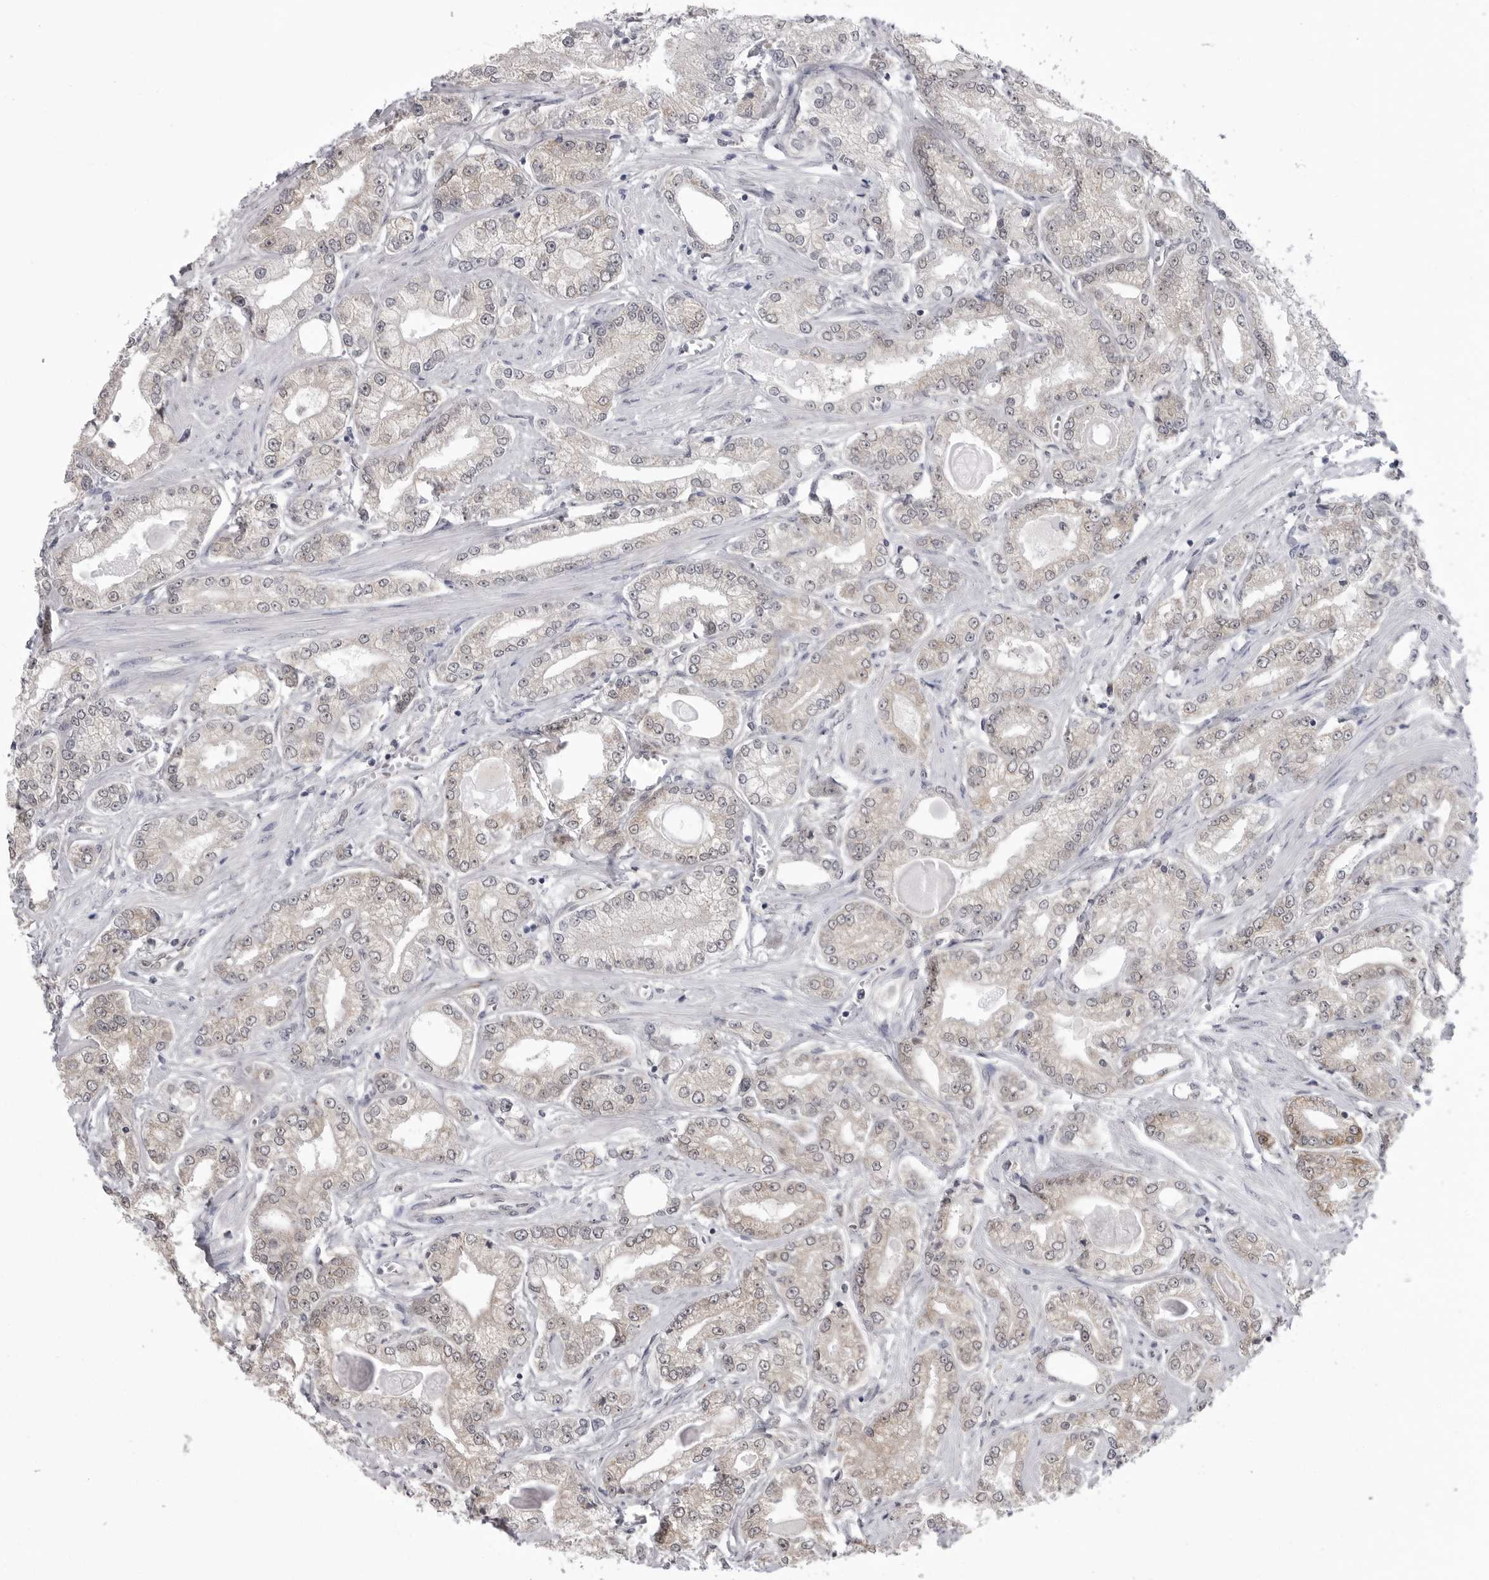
{"staining": {"intensity": "negative", "quantity": "none", "location": "none"}, "tissue": "prostate cancer", "cell_type": "Tumor cells", "image_type": "cancer", "snomed": [{"axis": "morphology", "description": "Adenocarcinoma, Low grade"}, {"axis": "topography", "description": "Prostate"}], "caption": "The immunohistochemistry photomicrograph has no significant expression in tumor cells of prostate cancer (adenocarcinoma (low-grade)) tissue.", "gene": "FH", "patient": {"sex": "male", "age": 62}}